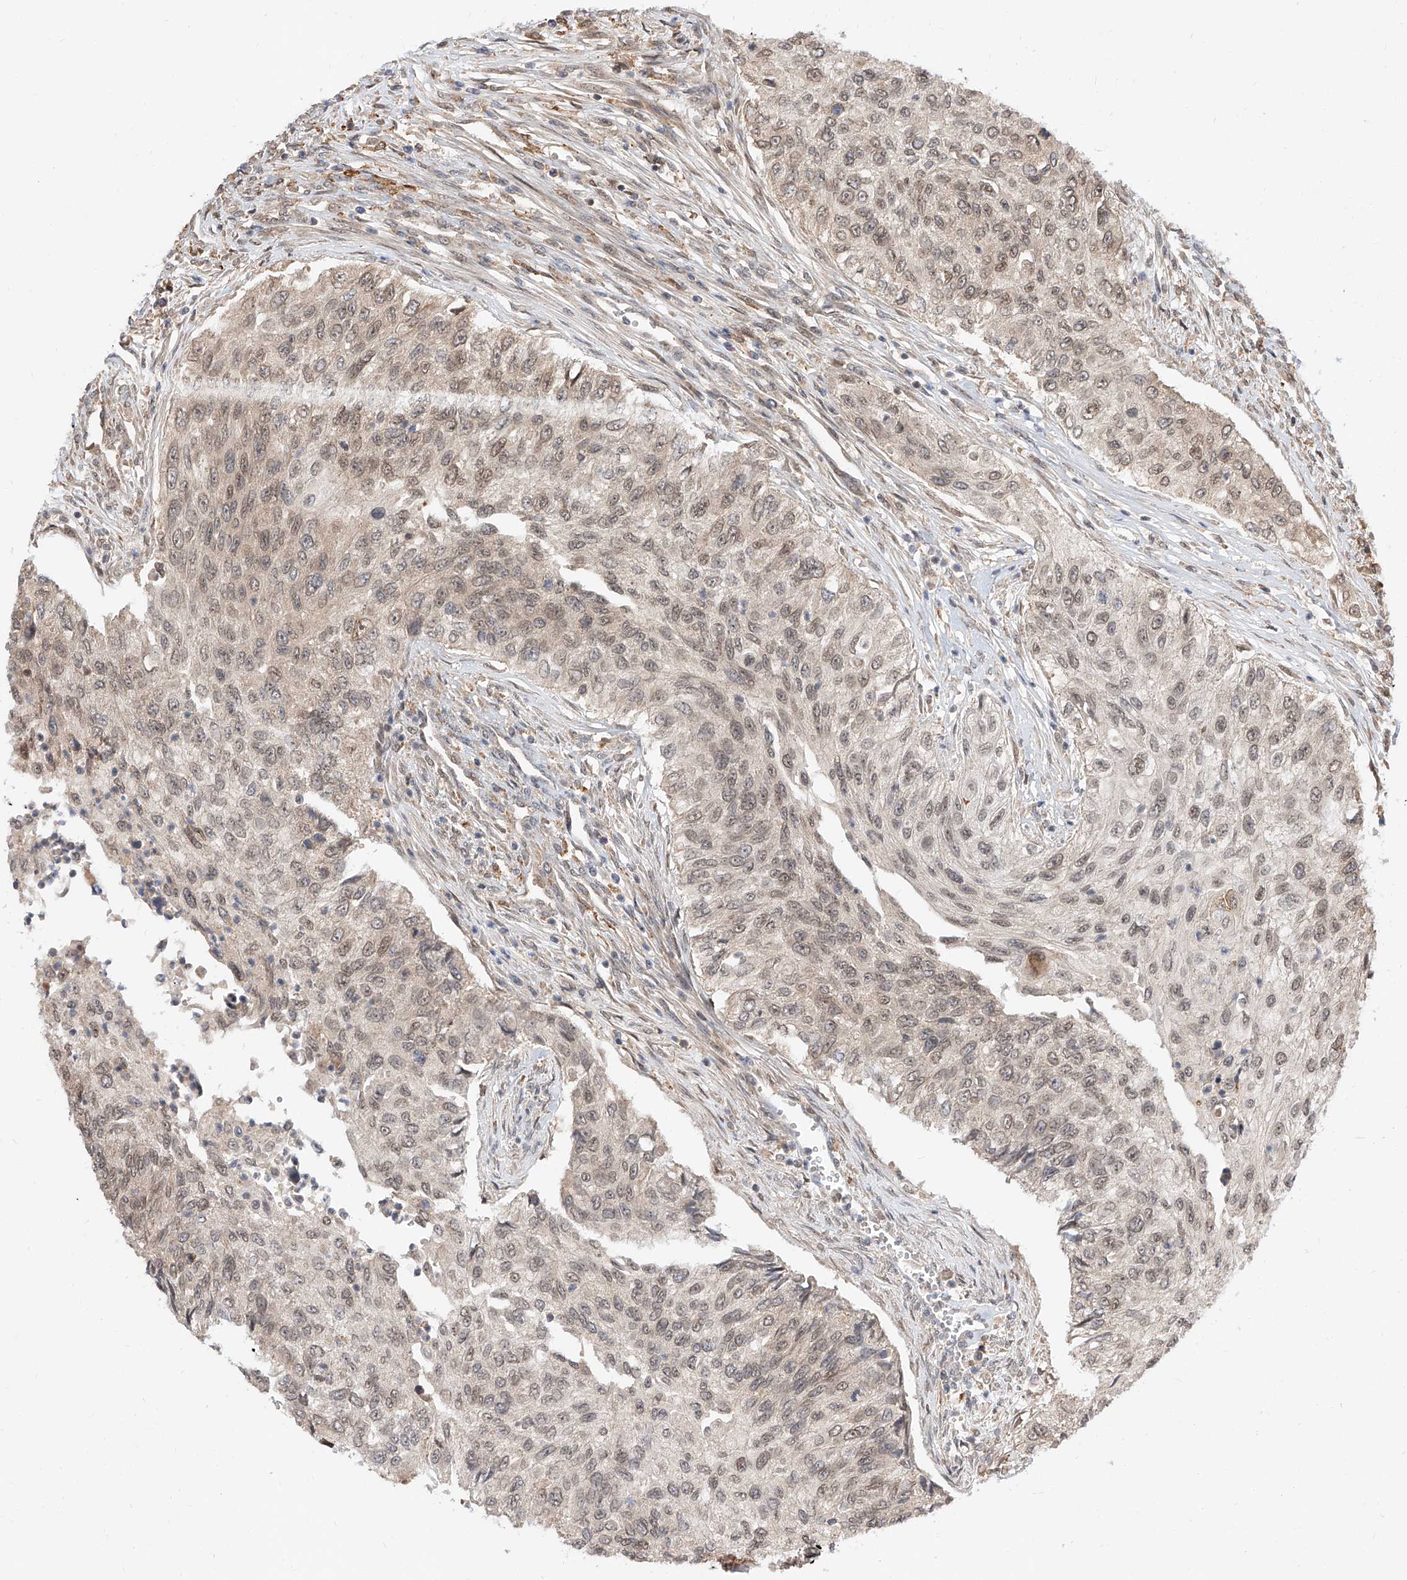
{"staining": {"intensity": "weak", "quantity": ">75%", "location": "nuclear"}, "tissue": "urothelial cancer", "cell_type": "Tumor cells", "image_type": "cancer", "snomed": [{"axis": "morphology", "description": "Urothelial carcinoma, High grade"}, {"axis": "topography", "description": "Urinary bladder"}], "caption": "A histopathology image of human urothelial cancer stained for a protein demonstrates weak nuclear brown staining in tumor cells.", "gene": "DIRAS3", "patient": {"sex": "female", "age": 60}}